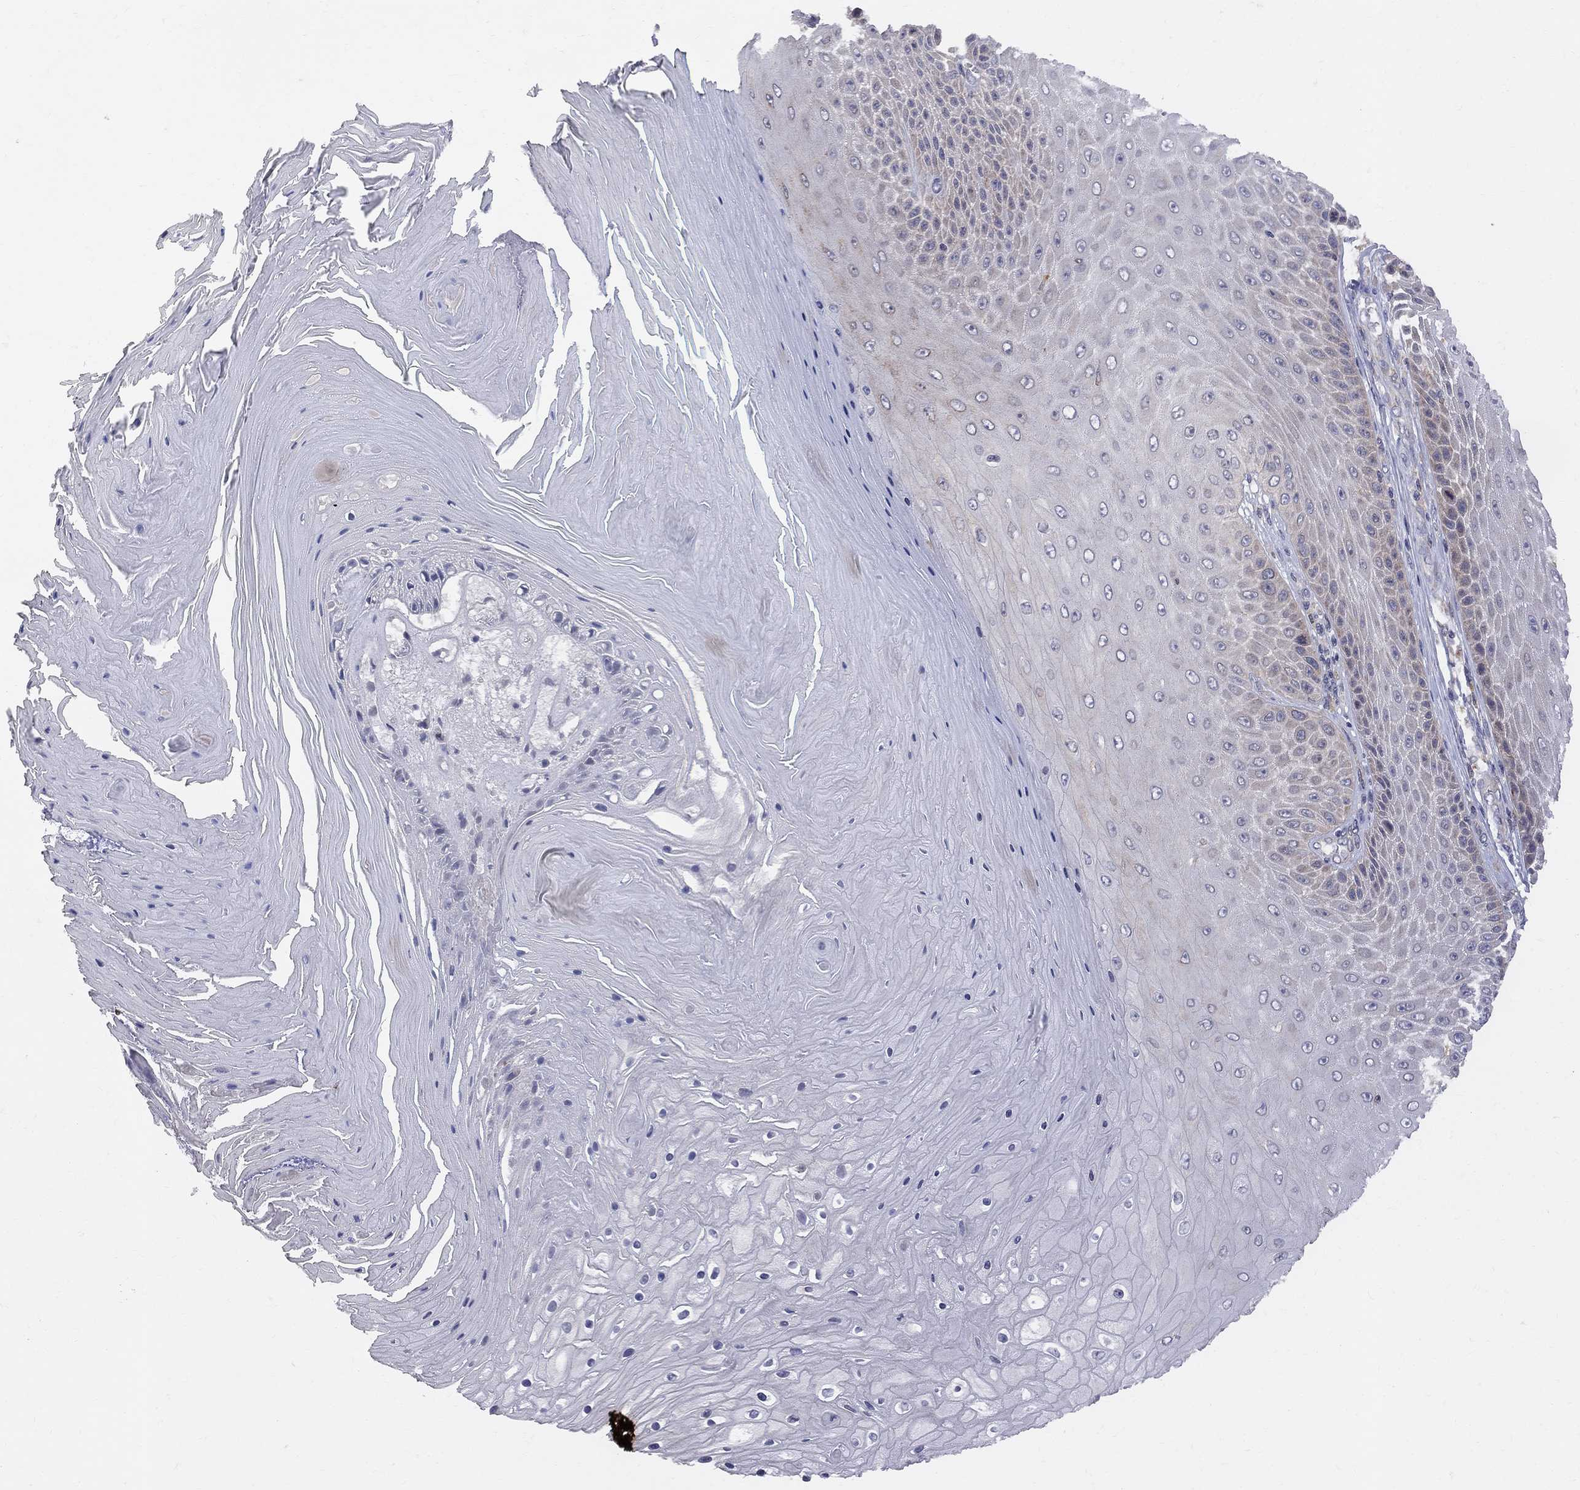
{"staining": {"intensity": "weak", "quantity": "<25%", "location": "cytoplasmic/membranous"}, "tissue": "skin cancer", "cell_type": "Tumor cells", "image_type": "cancer", "snomed": [{"axis": "morphology", "description": "Squamous cell carcinoma, NOS"}, {"axis": "topography", "description": "Skin"}], "caption": "Skin cancer (squamous cell carcinoma) stained for a protein using immunohistochemistry demonstrates no expression tumor cells.", "gene": "CNOT11", "patient": {"sex": "male", "age": 62}}